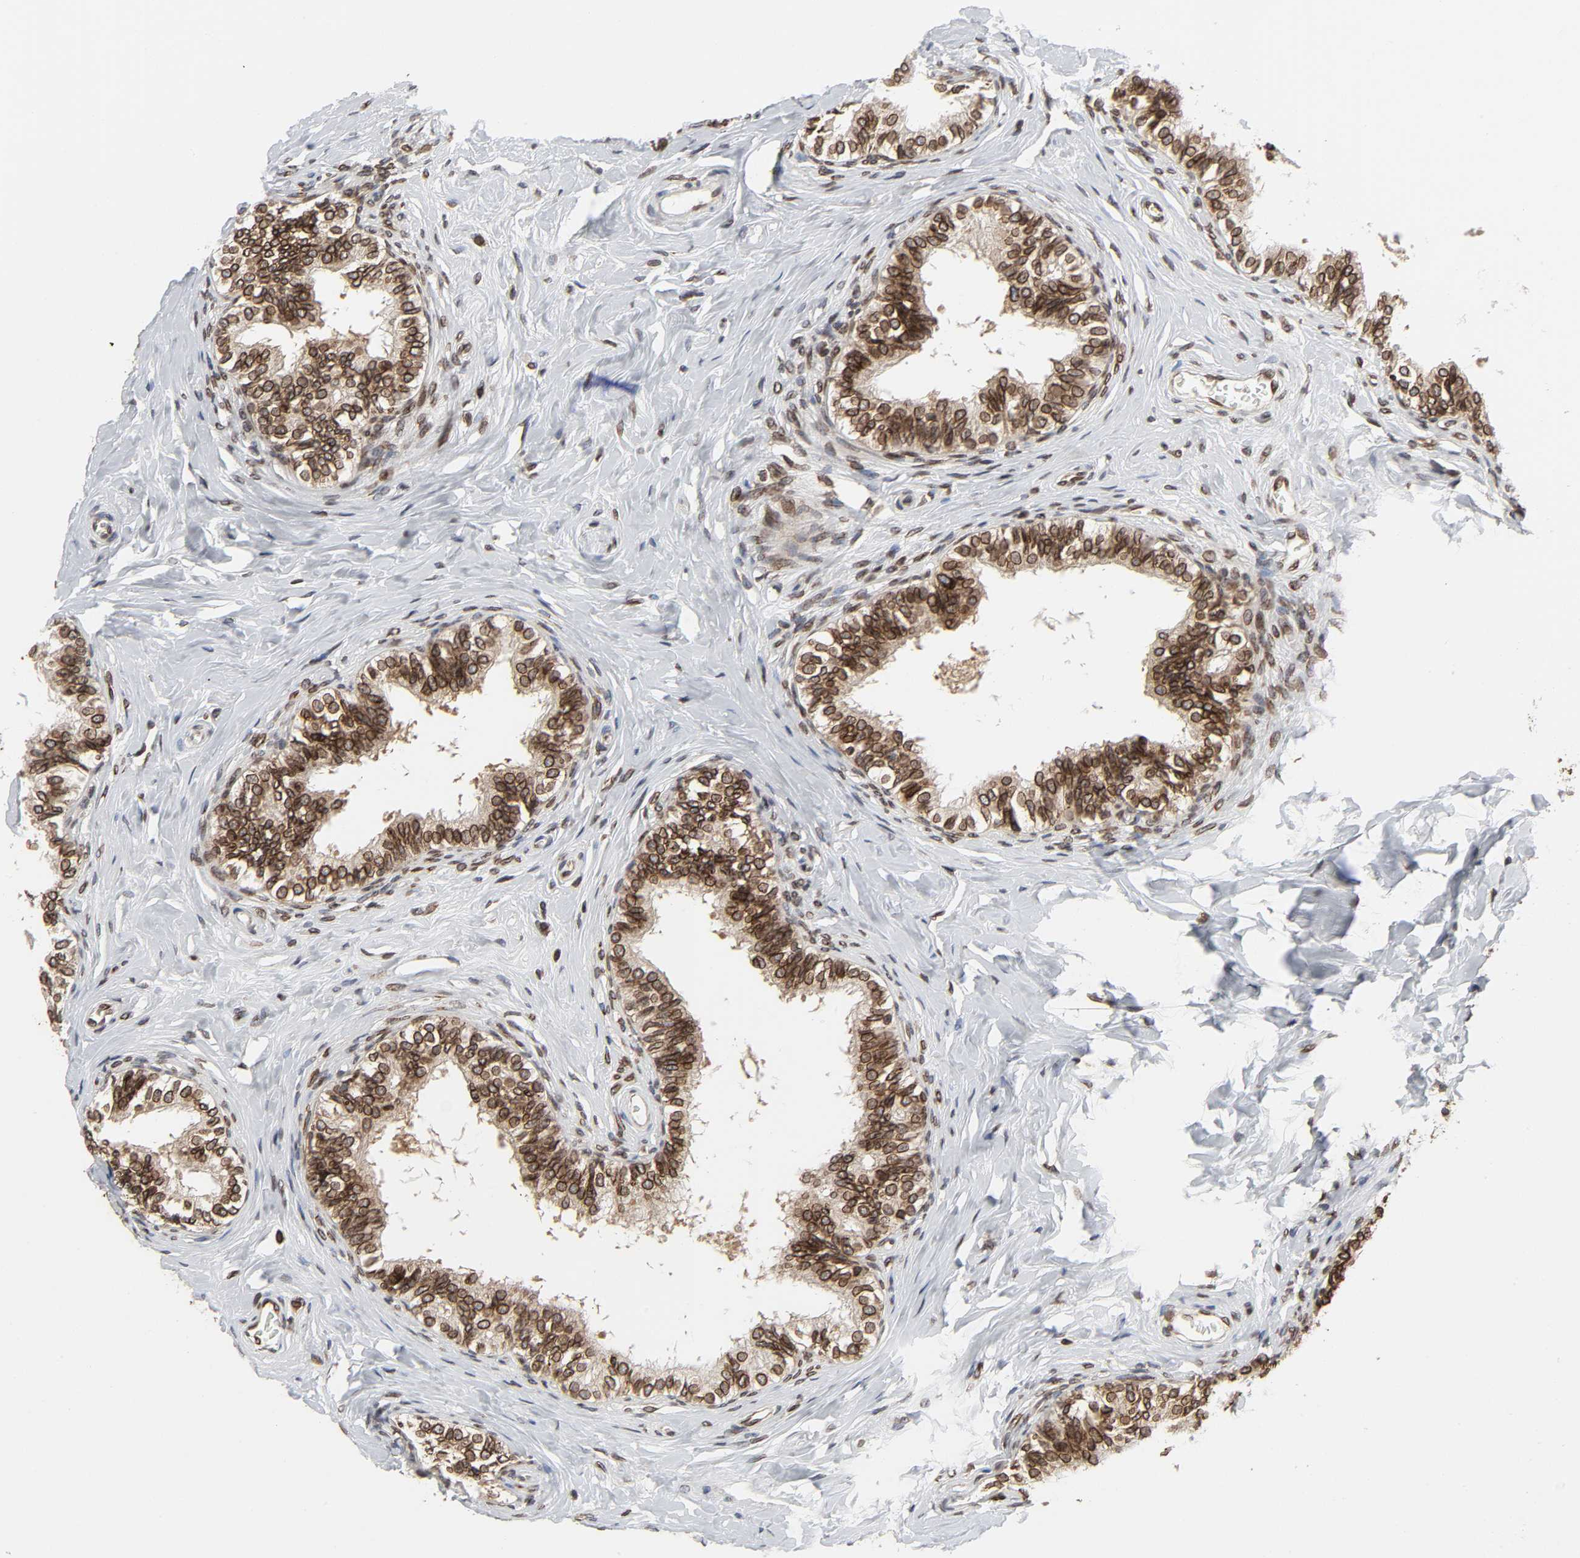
{"staining": {"intensity": "strong", "quantity": ">75%", "location": "cytoplasmic/membranous,nuclear"}, "tissue": "epididymis", "cell_type": "Glandular cells", "image_type": "normal", "snomed": [{"axis": "morphology", "description": "Normal tissue, NOS"}, {"axis": "topography", "description": "Soft tissue"}, {"axis": "topography", "description": "Epididymis"}], "caption": "Immunohistochemistry (IHC) (DAB) staining of benign human epididymis reveals strong cytoplasmic/membranous,nuclear protein expression in about >75% of glandular cells.", "gene": "RANGAP1", "patient": {"sex": "male", "age": 26}}